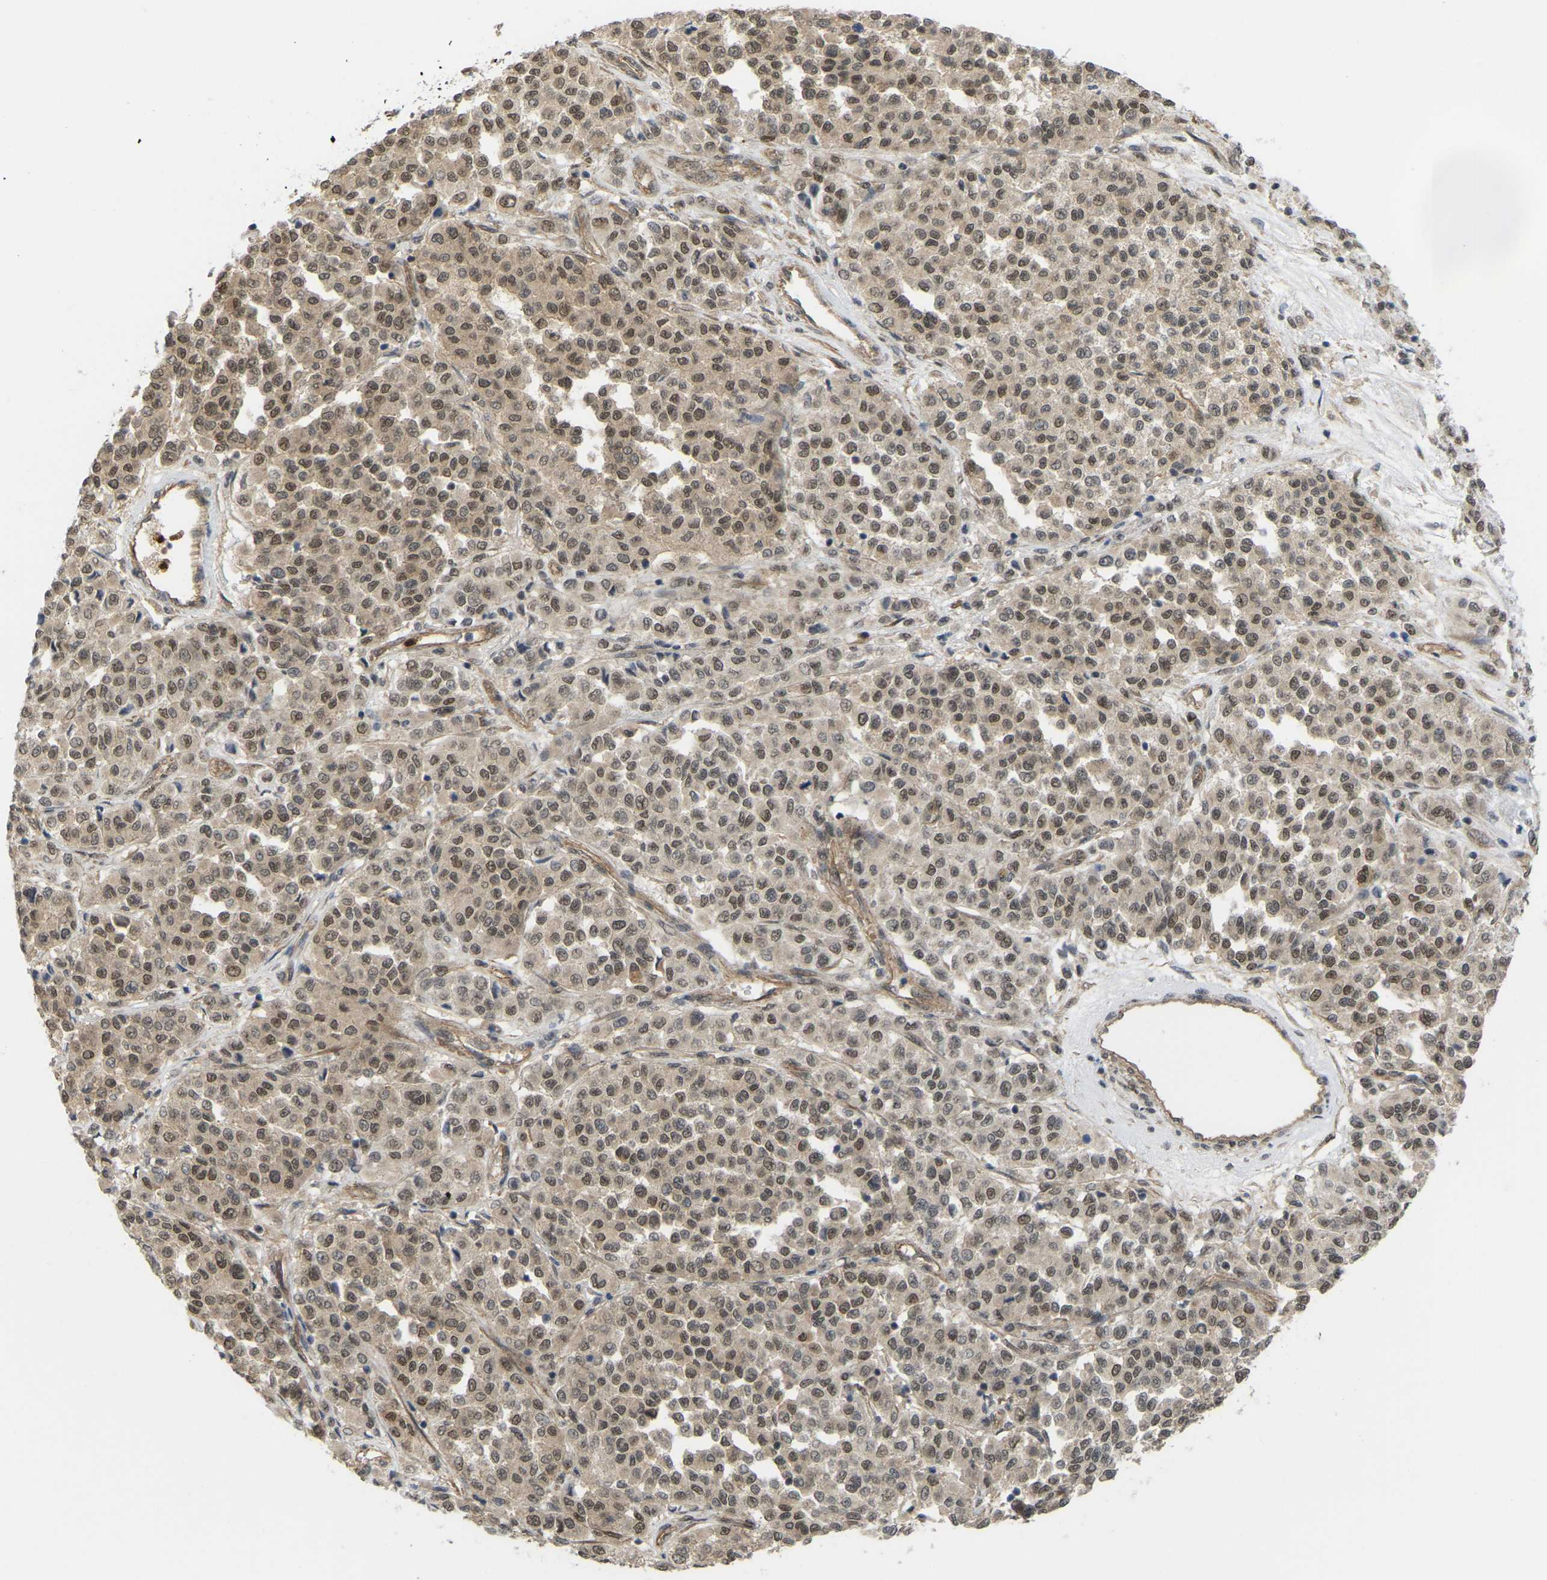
{"staining": {"intensity": "moderate", "quantity": ">75%", "location": "nuclear"}, "tissue": "melanoma", "cell_type": "Tumor cells", "image_type": "cancer", "snomed": [{"axis": "morphology", "description": "Malignant melanoma, Metastatic site"}, {"axis": "topography", "description": "Pancreas"}], "caption": "DAB immunohistochemical staining of human malignant melanoma (metastatic site) demonstrates moderate nuclear protein expression in about >75% of tumor cells.", "gene": "SERPINB5", "patient": {"sex": "female", "age": 30}}